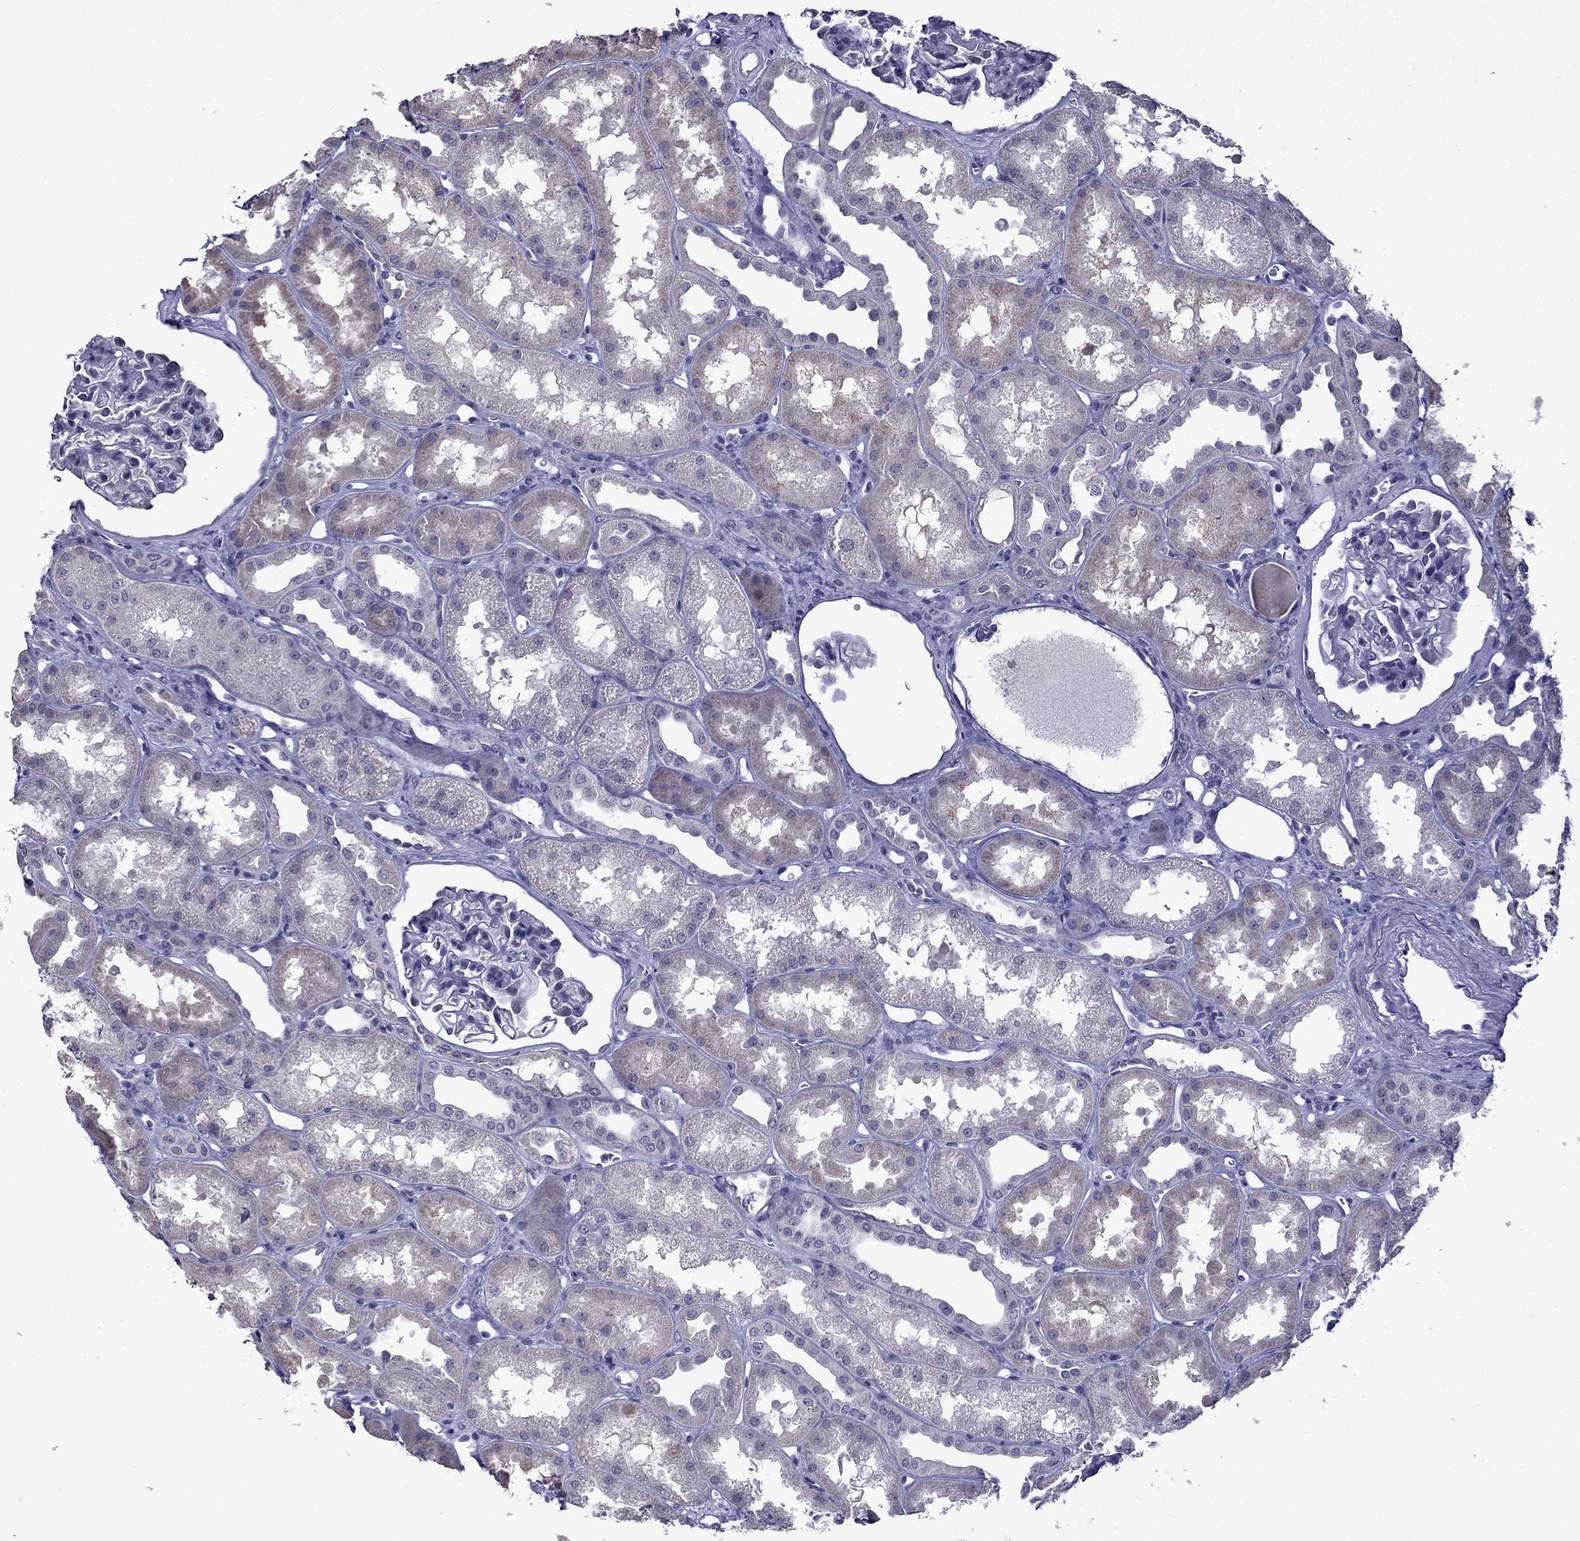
{"staining": {"intensity": "negative", "quantity": "none", "location": "none"}, "tissue": "kidney", "cell_type": "Cells in glomeruli", "image_type": "normal", "snomed": [{"axis": "morphology", "description": "Normal tissue, NOS"}, {"axis": "topography", "description": "Kidney"}], "caption": "Human kidney stained for a protein using IHC displays no staining in cells in glomeruli.", "gene": "STAR", "patient": {"sex": "male", "age": 61}}